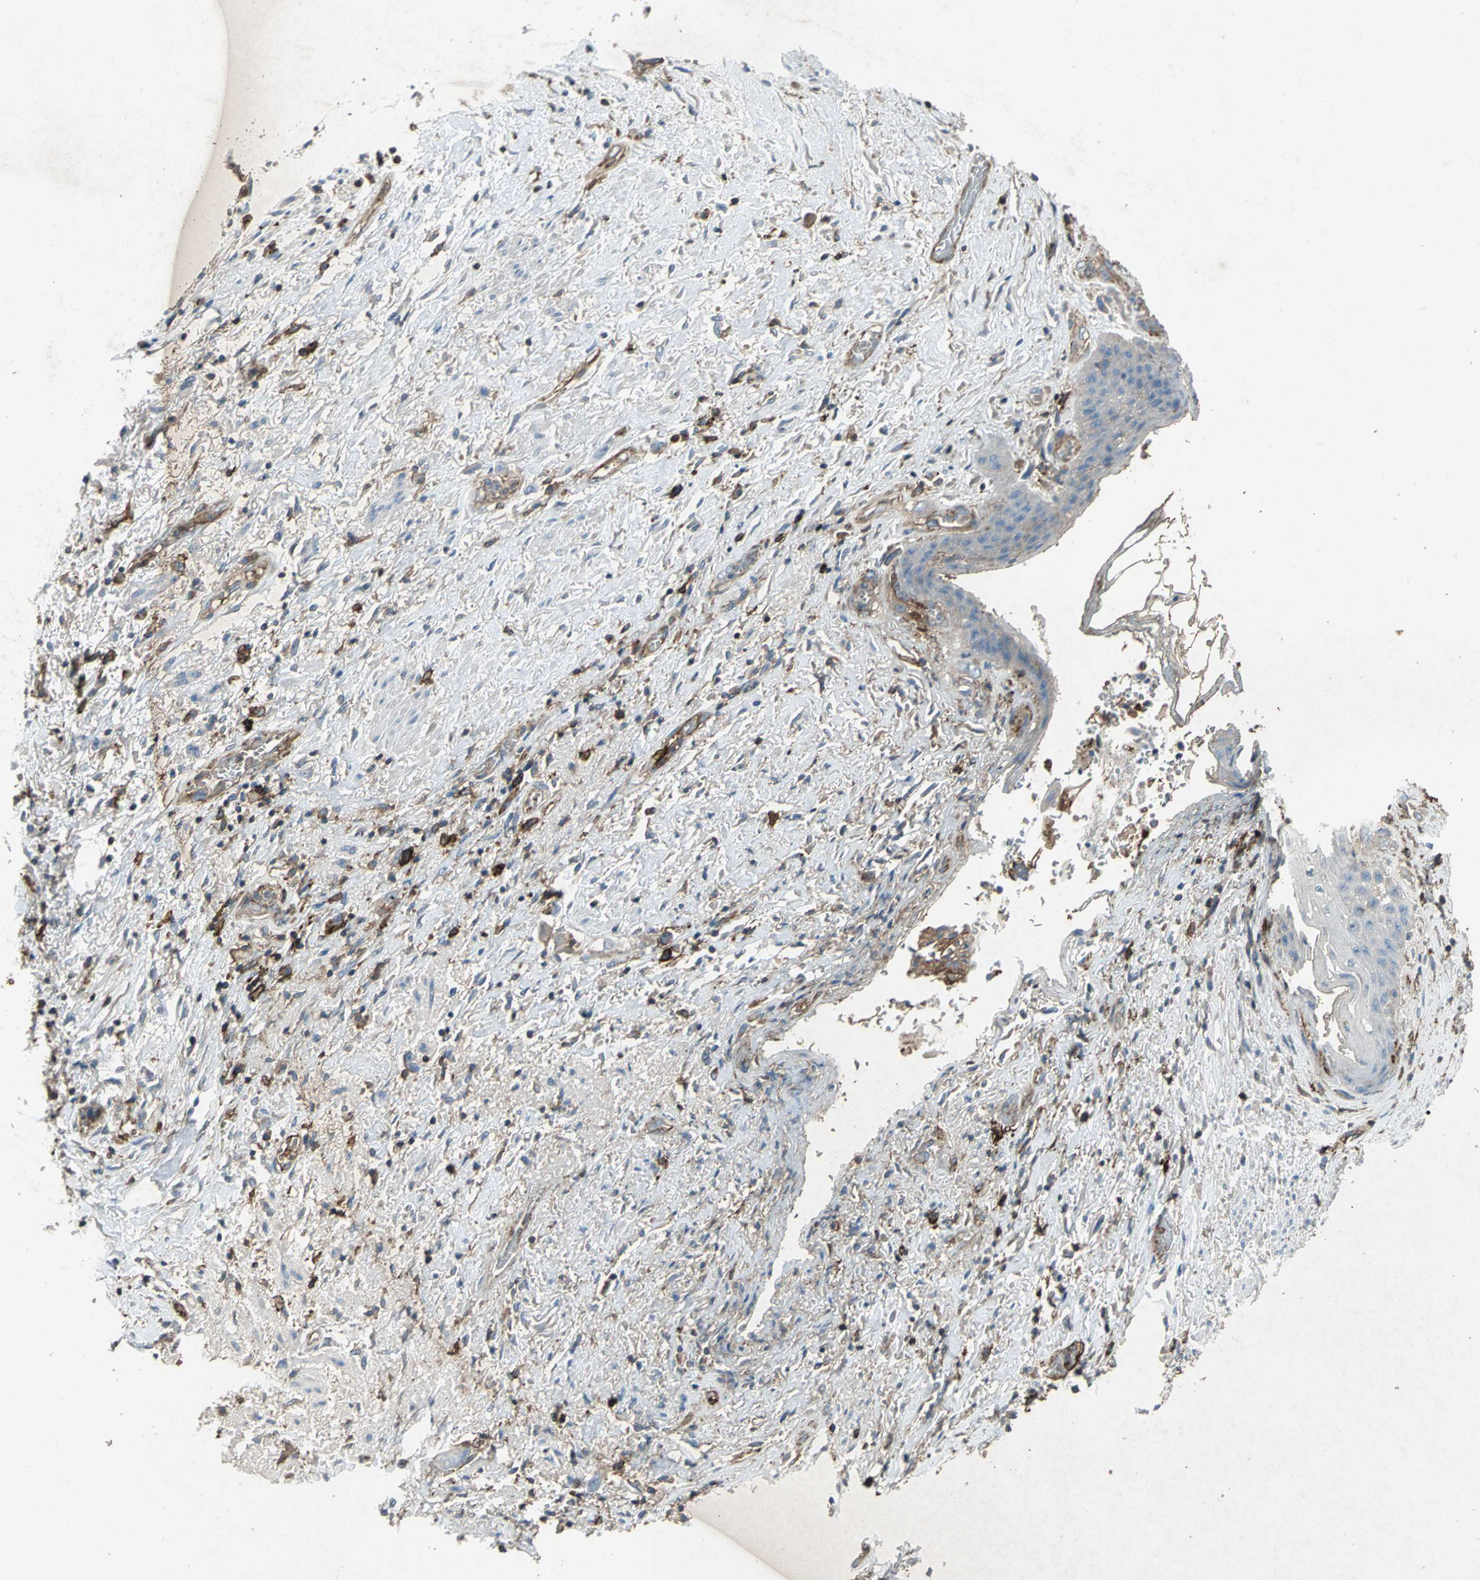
{"staining": {"intensity": "moderate", "quantity": "25%-75%", "location": "cytoplasmic/membranous"}, "tissue": "skin", "cell_type": "Epidermal cells", "image_type": "normal", "snomed": [{"axis": "morphology", "description": "Normal tissue, NOS"}, {"axis": "topography", "description": "Anal"}], "caption": "Epidermal cells reveal moderate cytoplasmic/membranous staining in approximately 25%-75% of cells in normal skin.", "gene": "CCR6", "patient": {"sex": "female", "age": 46}}